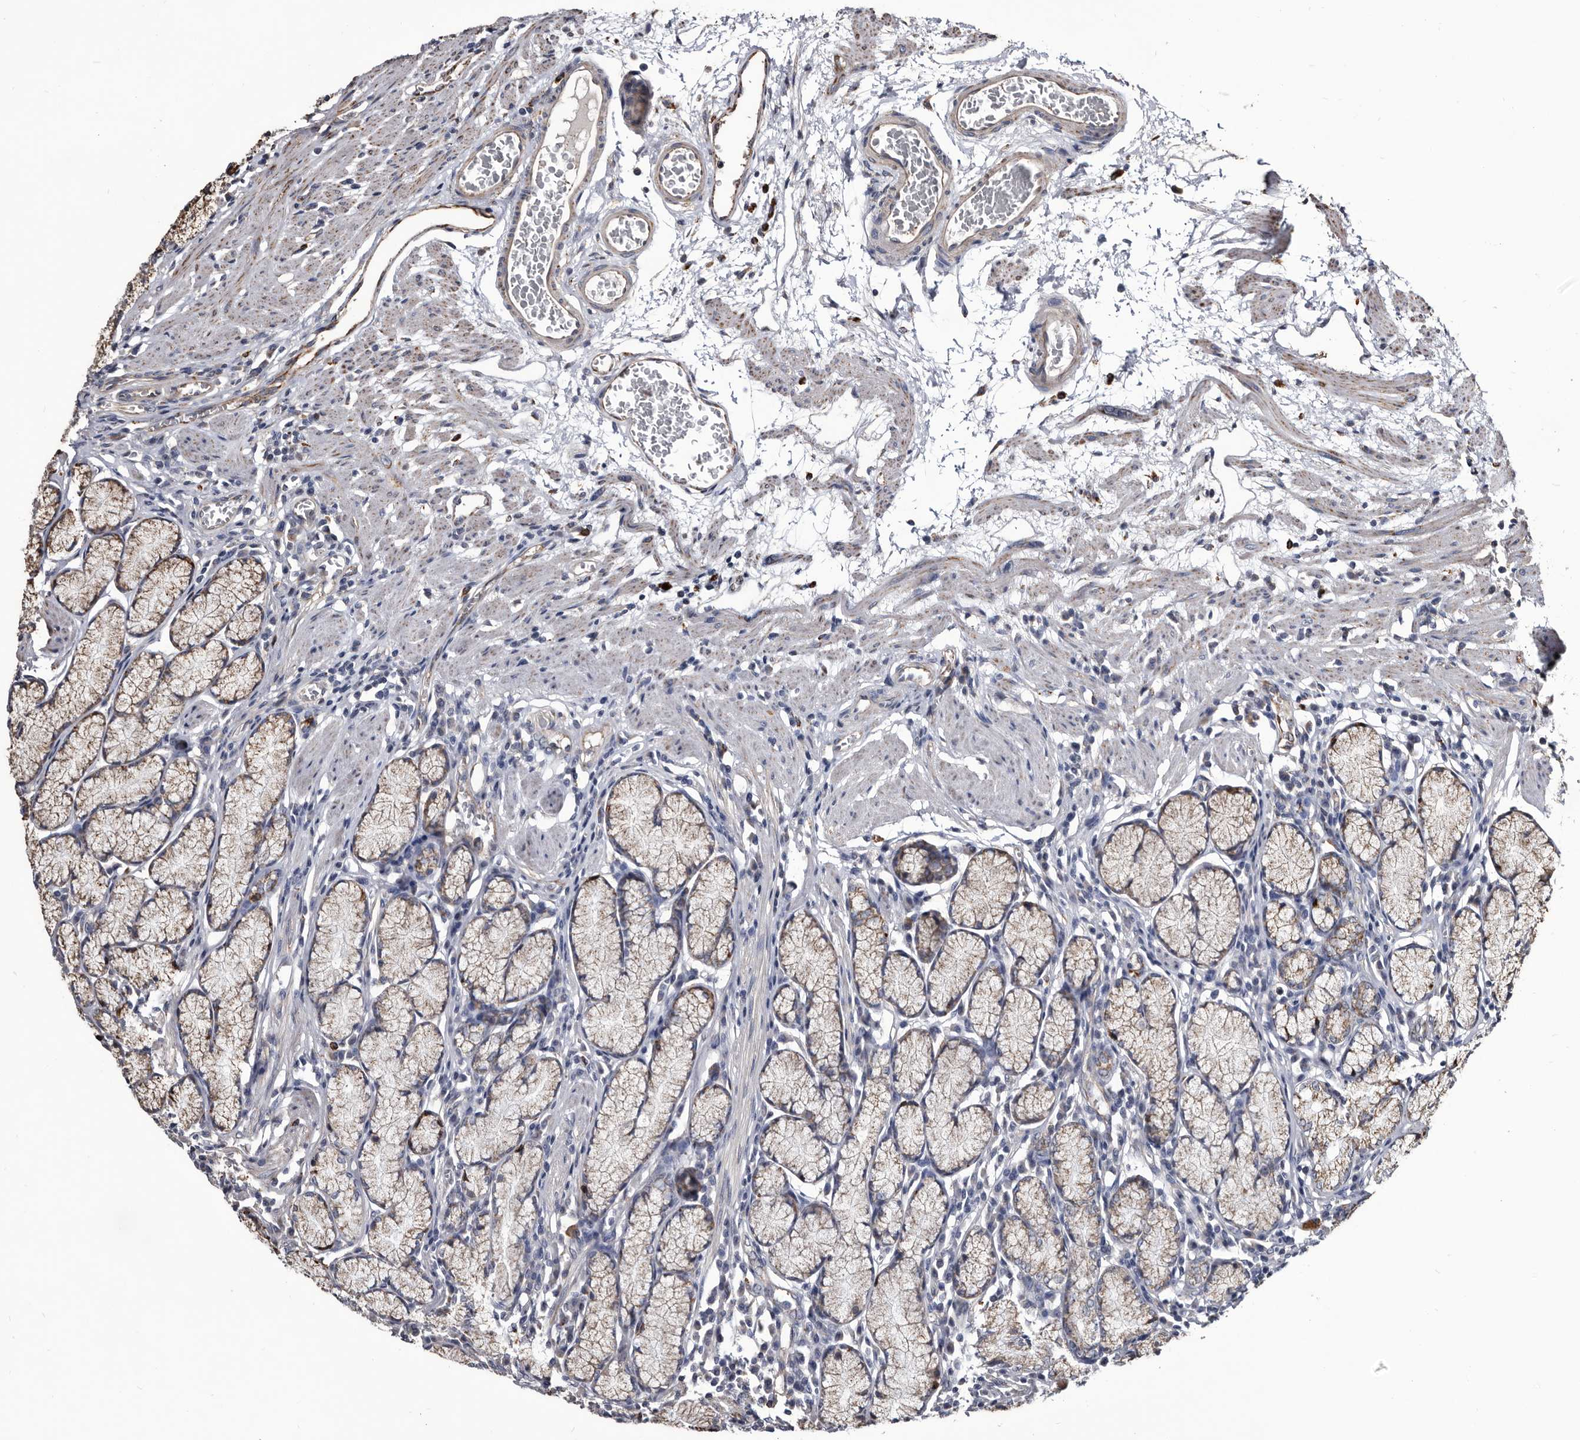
{"staining": {"intensity": "strong", "quantity": "<25%", "location": "cytoplasmic/membranous"}, "tissue": "stomach", "cell_type": "Glandular cells", "image_type": "normal", "snomed": [{"axis": "morphology", "description": "Normal tissue, NOS"}, {"axis": "topography", "description": "Stomach"}], "caption": "Immunohistochemical staining of normal stomach demonstrates <25% levels of strong cytoplasmic/membranous protein positivity in about <25% of glandular cells.", "gene": "CTSA", "patient": {"sex": "male", "age": 55}}